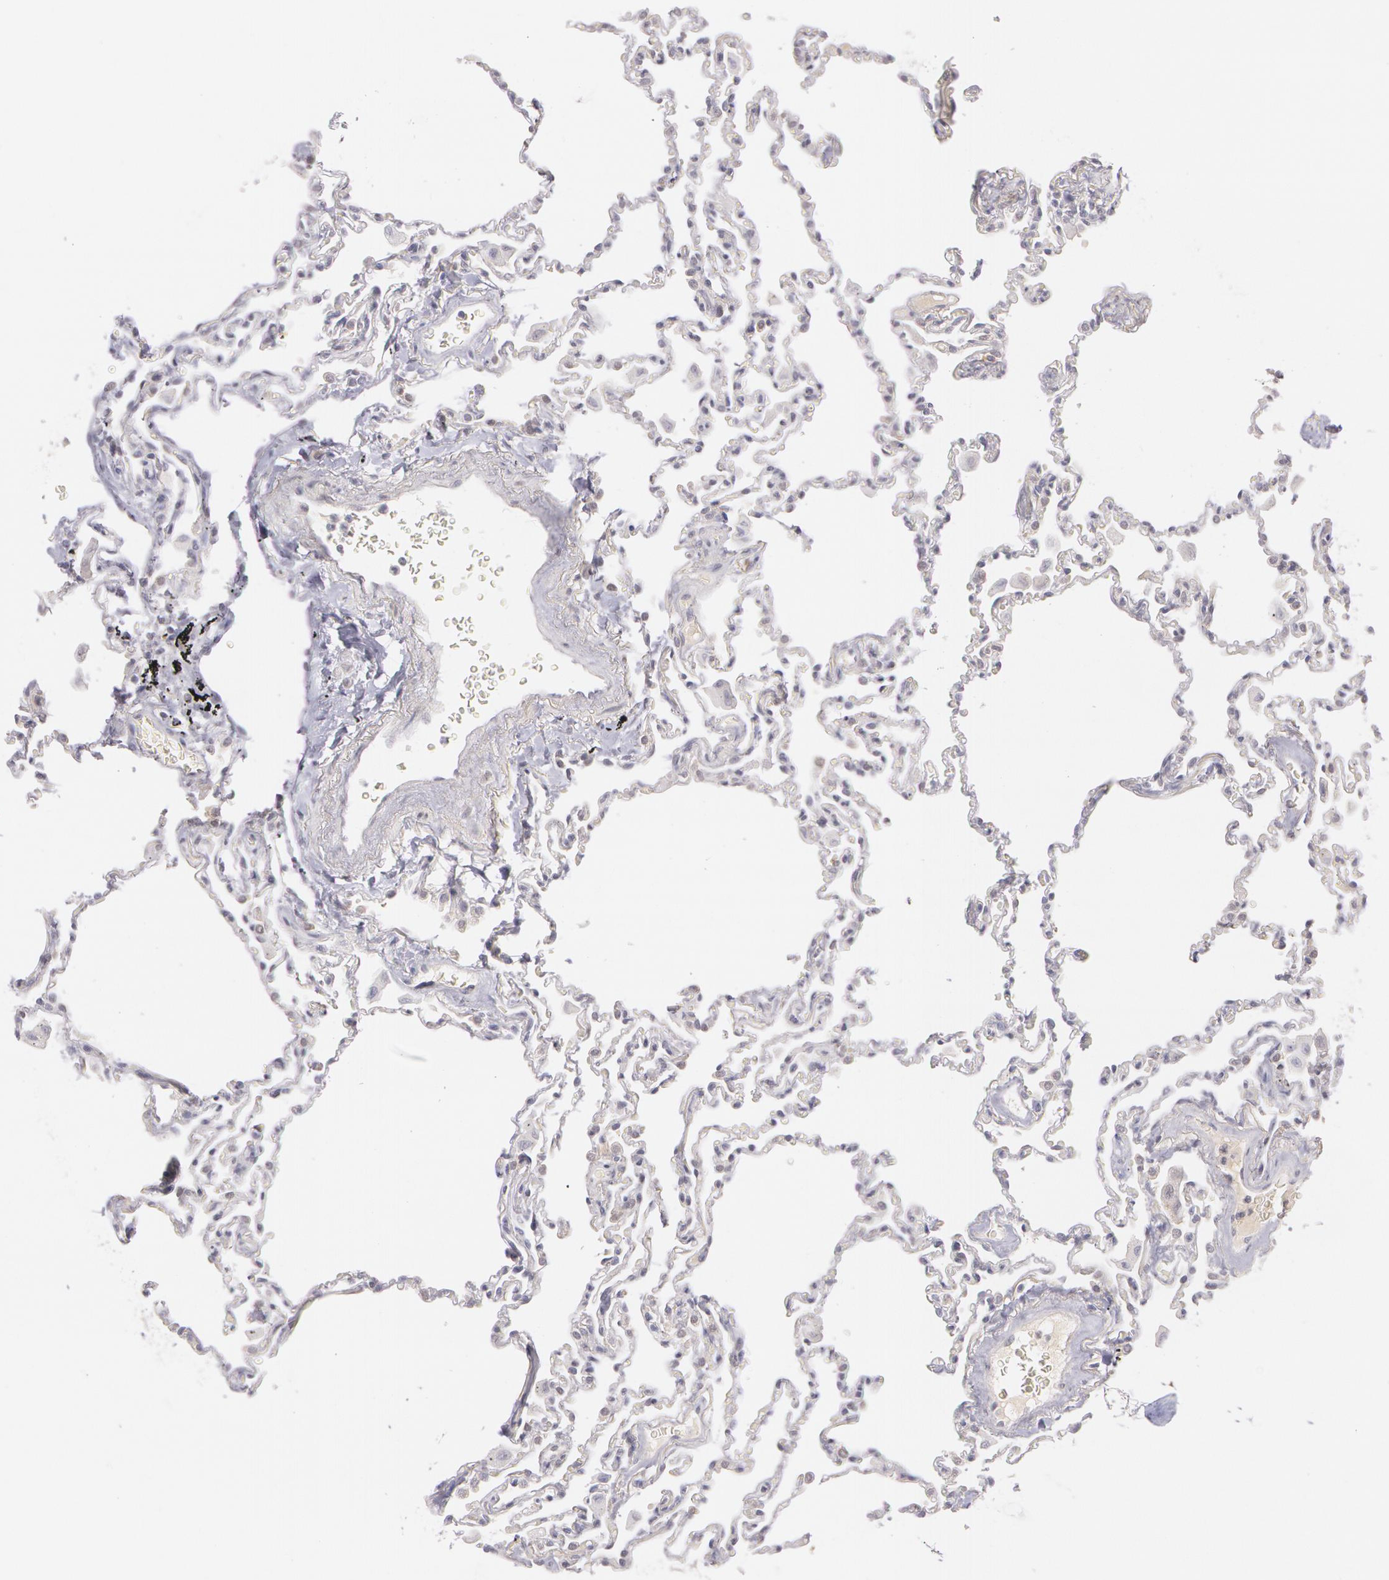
{"staining": {"intensity": "negative", "quantity": "none", "location": "none"}, "tissue": "lung", "cell_type": "Alveolar cells", "image_type": "normal", "snomed": [{"axis": "morphology", "description": "Normal tissue, NOS"}, {"axis": "topography", "description": "Lung"}], "caption": "This is an IHC photomicrograph of unremarkable lung. There is no staining in alveolar cells.", "gene": "LBP", "patient": {"sex": "male", "age": 59}}